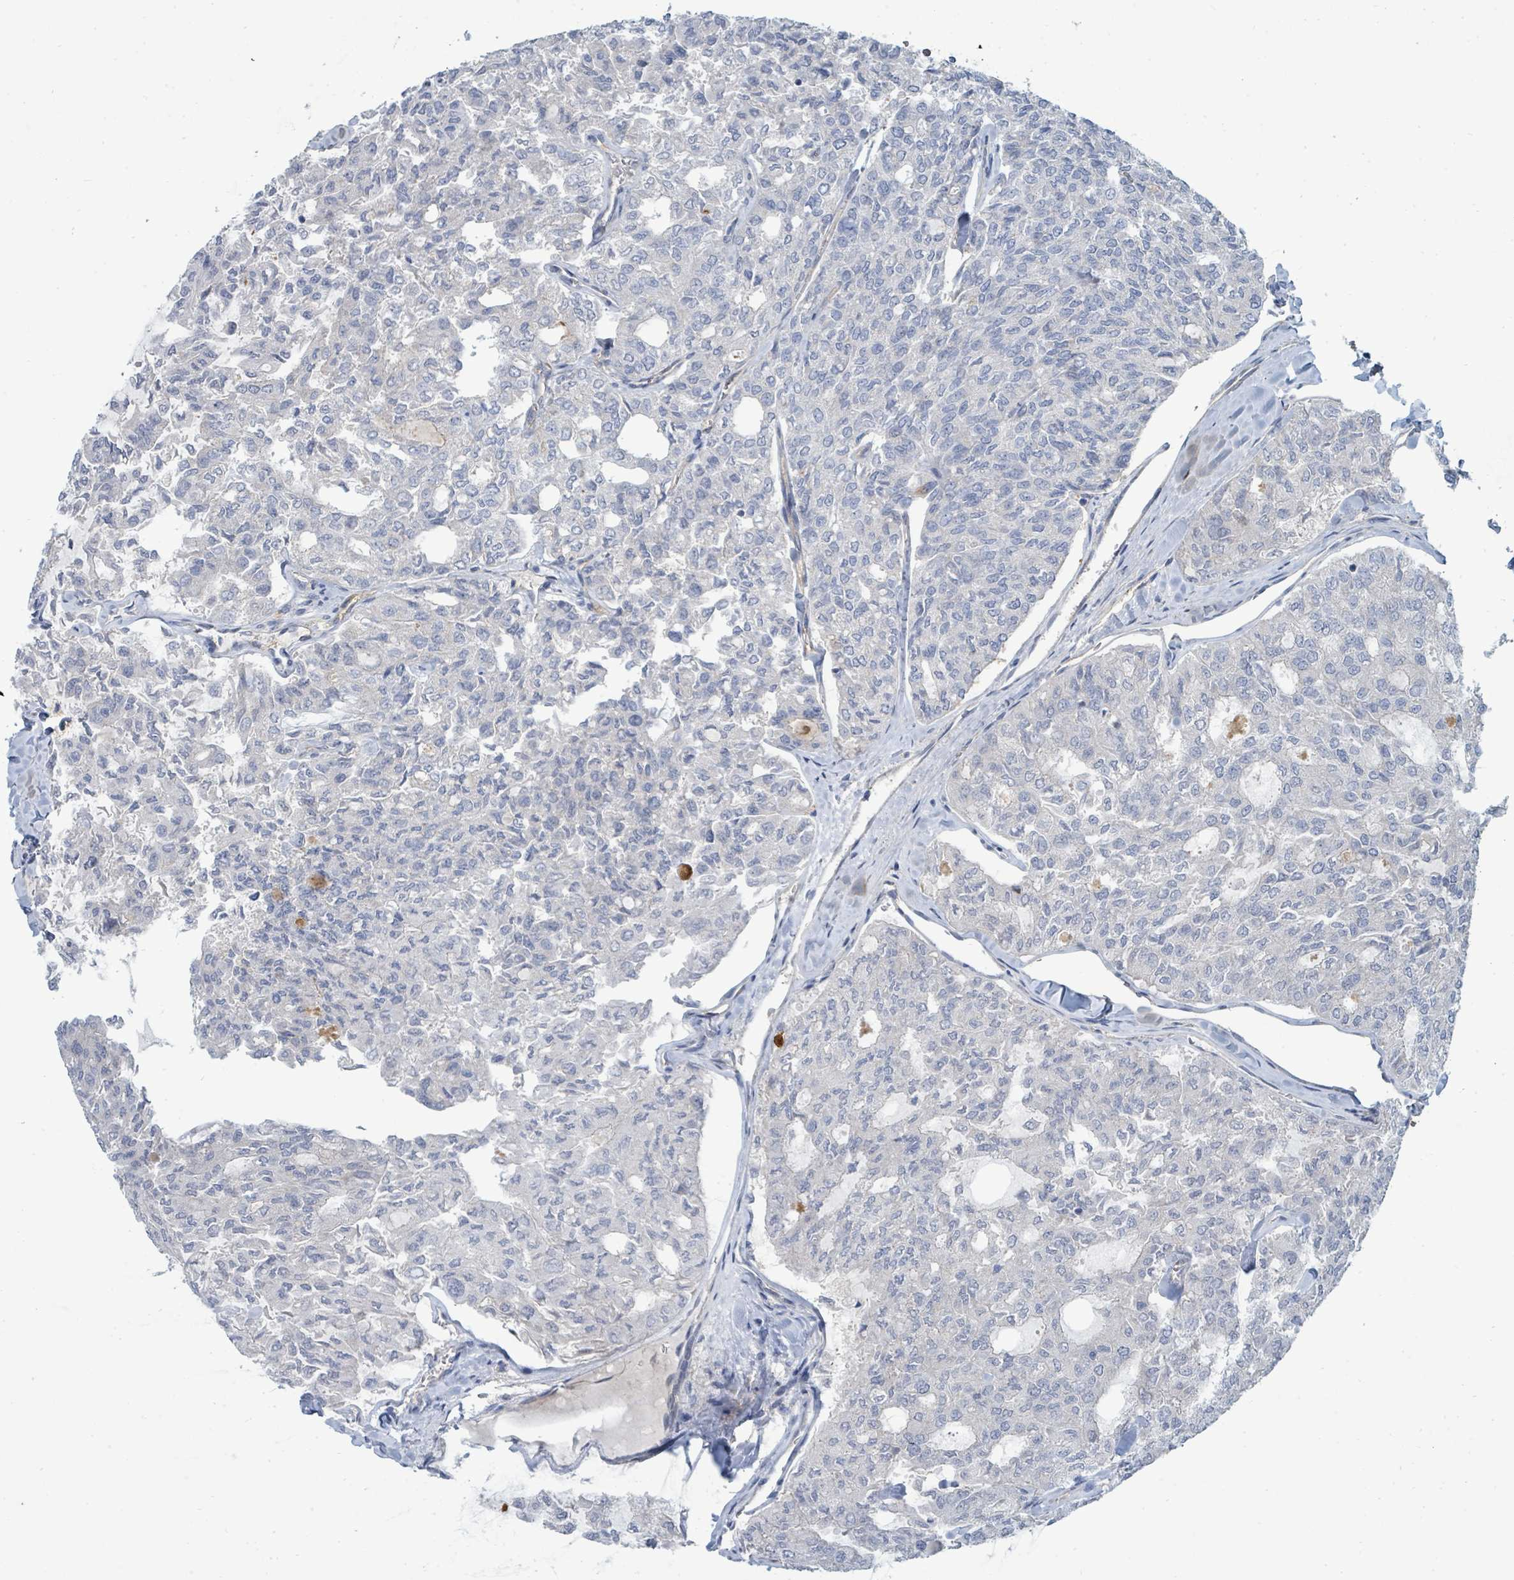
{"staining": {"intensity": "negative", "quantity": "none", "location": "none"}, "tissue": "thyroid cancer", "cell_type": "Tumor cells", "image_type": "cancer", "snomed": [{"axis": "morphology", "description": "Follicular adenoma carcinoma, NOS"}, {"axis": "topography", "description": "Thyroid gland"}], "caption": "IHC of follicular adenoma carcinoma (thyroid) reveals no positivity in tumor cells. (Immunohistochemistry, brightfield microscopy, high magnification).", "gene": "IFIT1", "patient": {"sex": "male", "age": 75}}